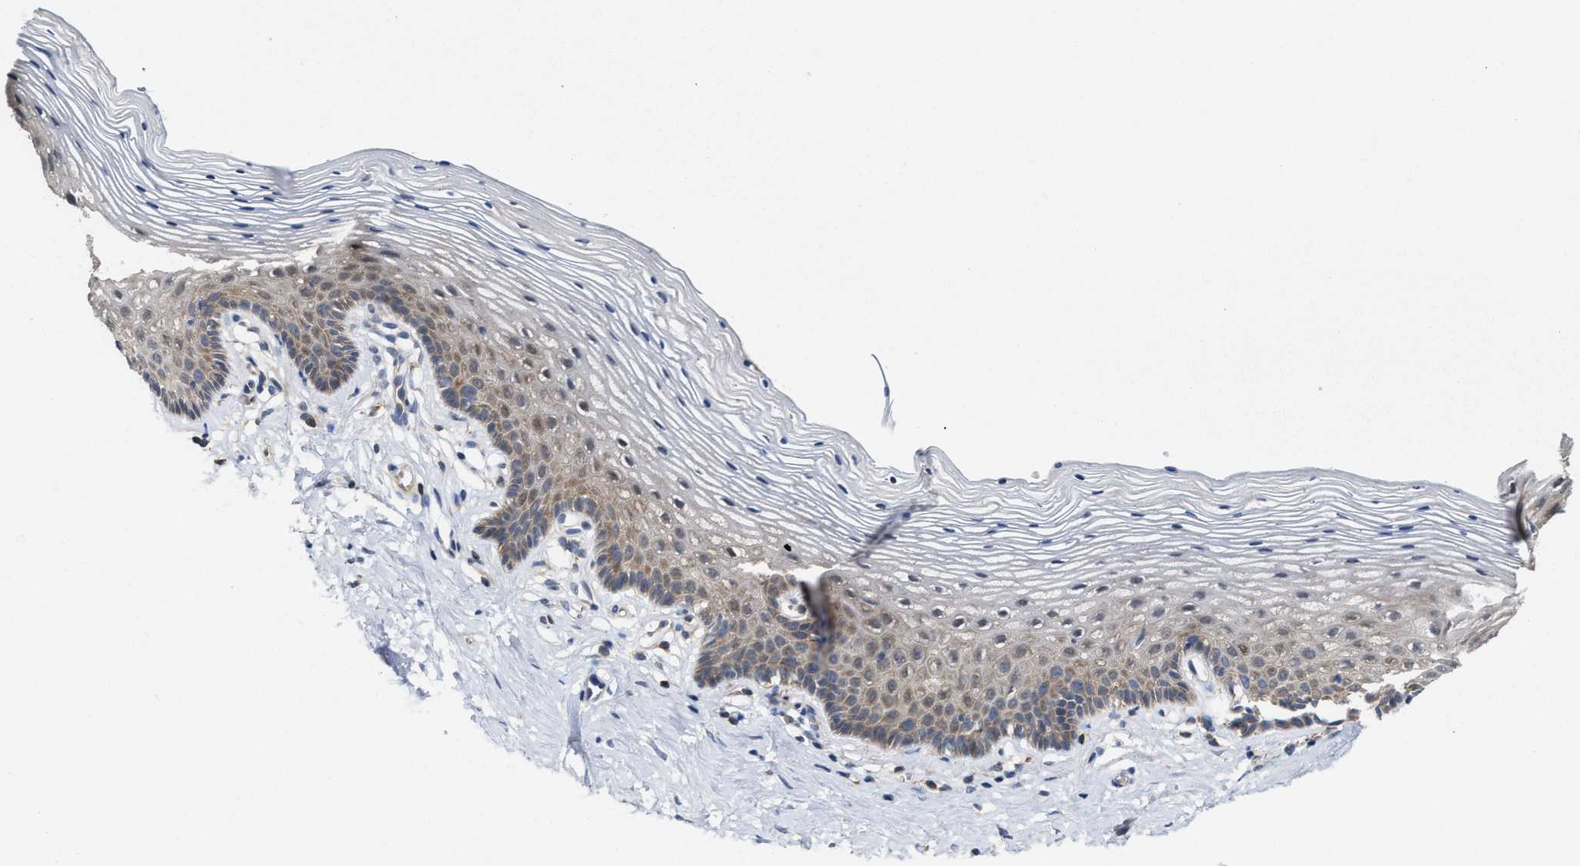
{"staining": {"intensity": "moderate", "quantity": "<25%", "location": "cytoplasmic/membranous"}, "tissue": "vagina", "cell_type": "Squamous epithelial cells", "image_type": "normal", "snomed": [{"axis": "morphology", "description": "Normal tissue, NOS"}, {"axis": "topography", "description": "Vagina"}], "caption": "Brown immunohistochemical staining in normal vagina exhibits moderate cytoplasmic/membranous positivity in approximately <25% of squamous epithelial cells.", "gene": "BBLN", "patient": {"sex": "female", "age": 32}}